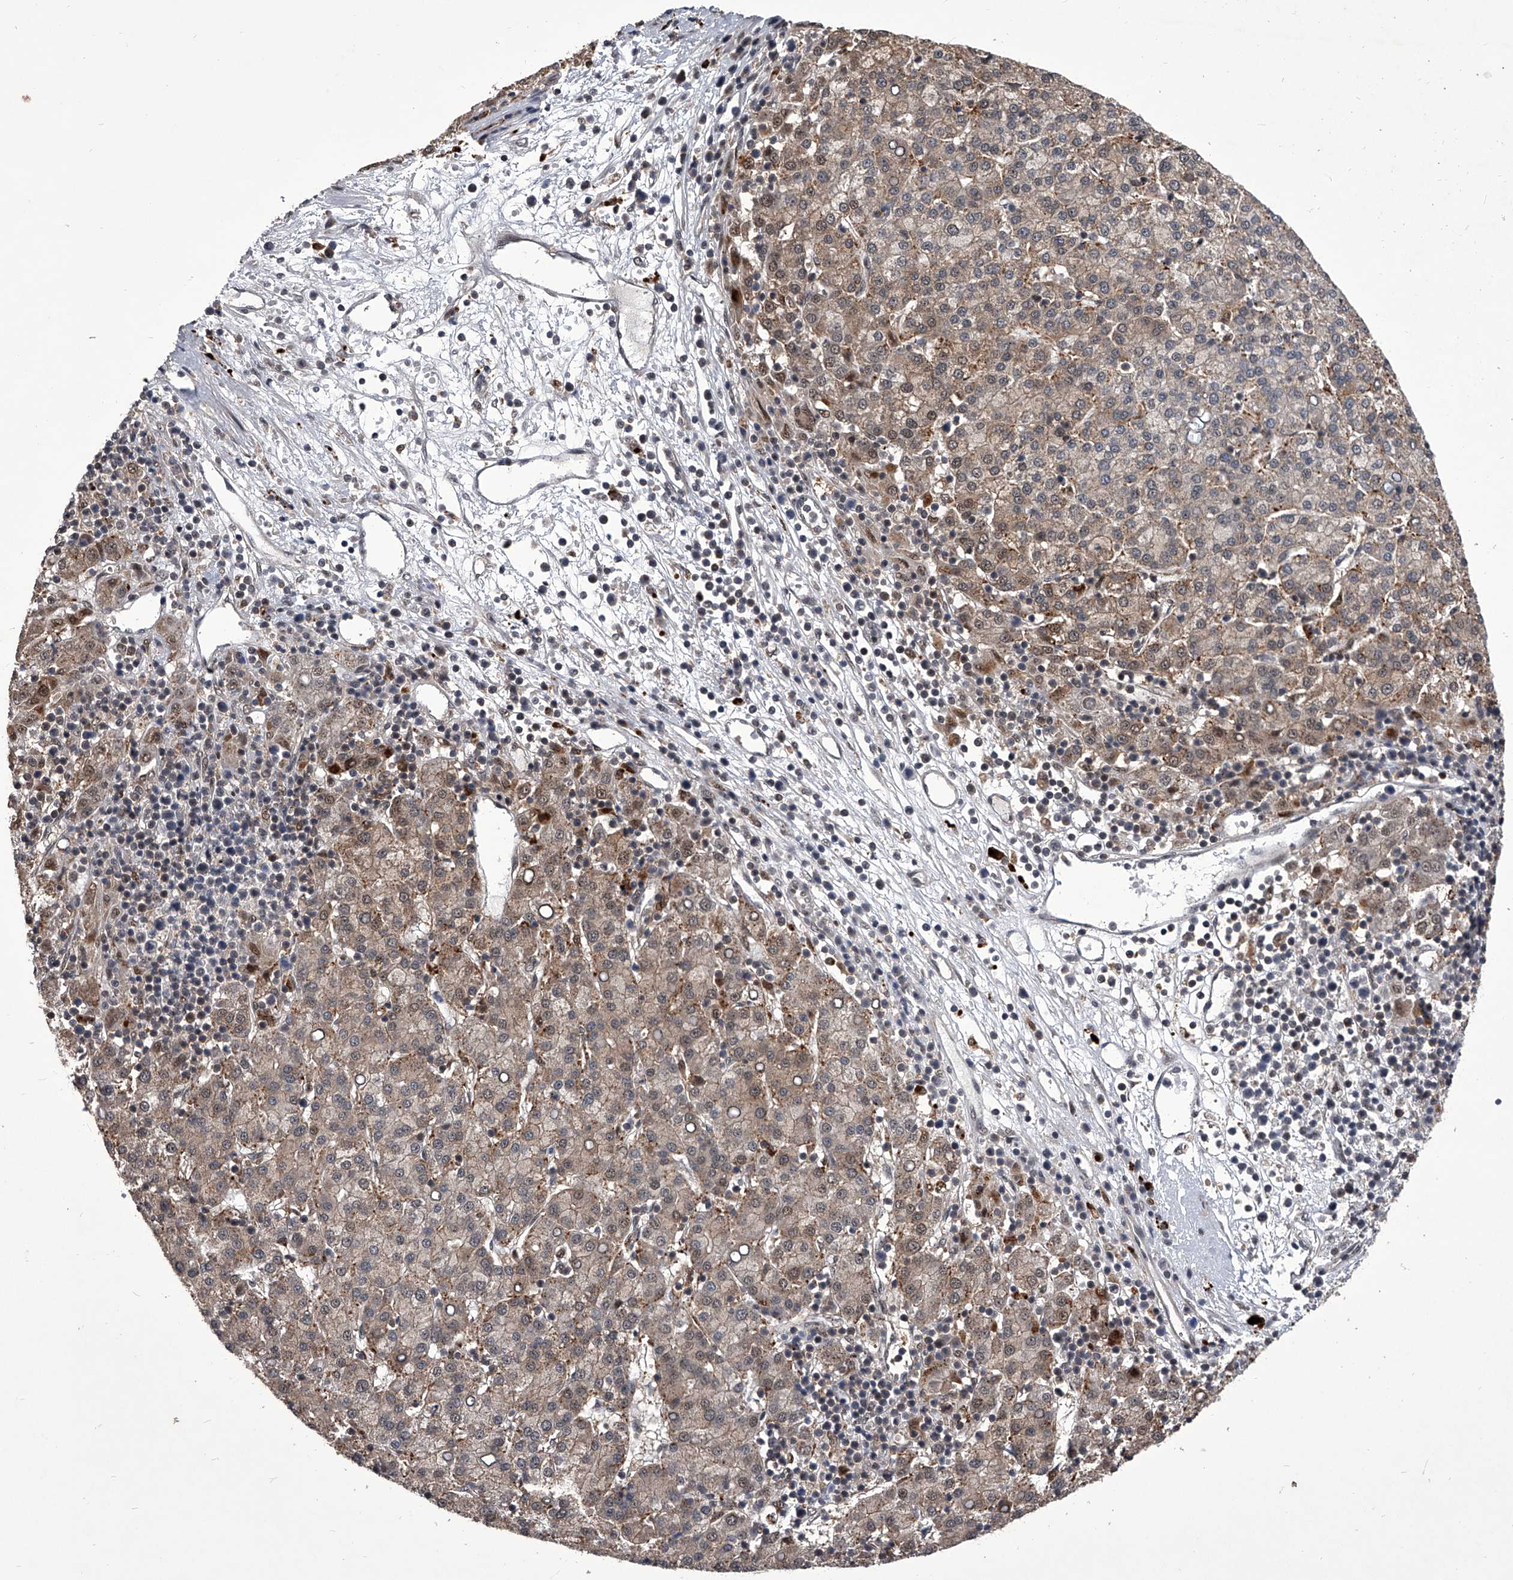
{"staining": {"intensity": "moderate", "quantity": ">75%", "location": "cytoplasmic/membranous"}, "tissue": "liver cancer", "cell_type": "Tumor cells", "image_type": "cancer", "snomed": [{"axis": "morphology", "description": "Carcinoma, Hepatocellular, NOS"}, {"axis": "topography", "description": "Liver"}], "caption": "A brown stain shows moderate cytoplasmic/membranous staining of a protein in liver hepatocellular carcinoma tumor cells.", "gene": "CMTR1", "patient": {"sex": "female", "age": 58}}